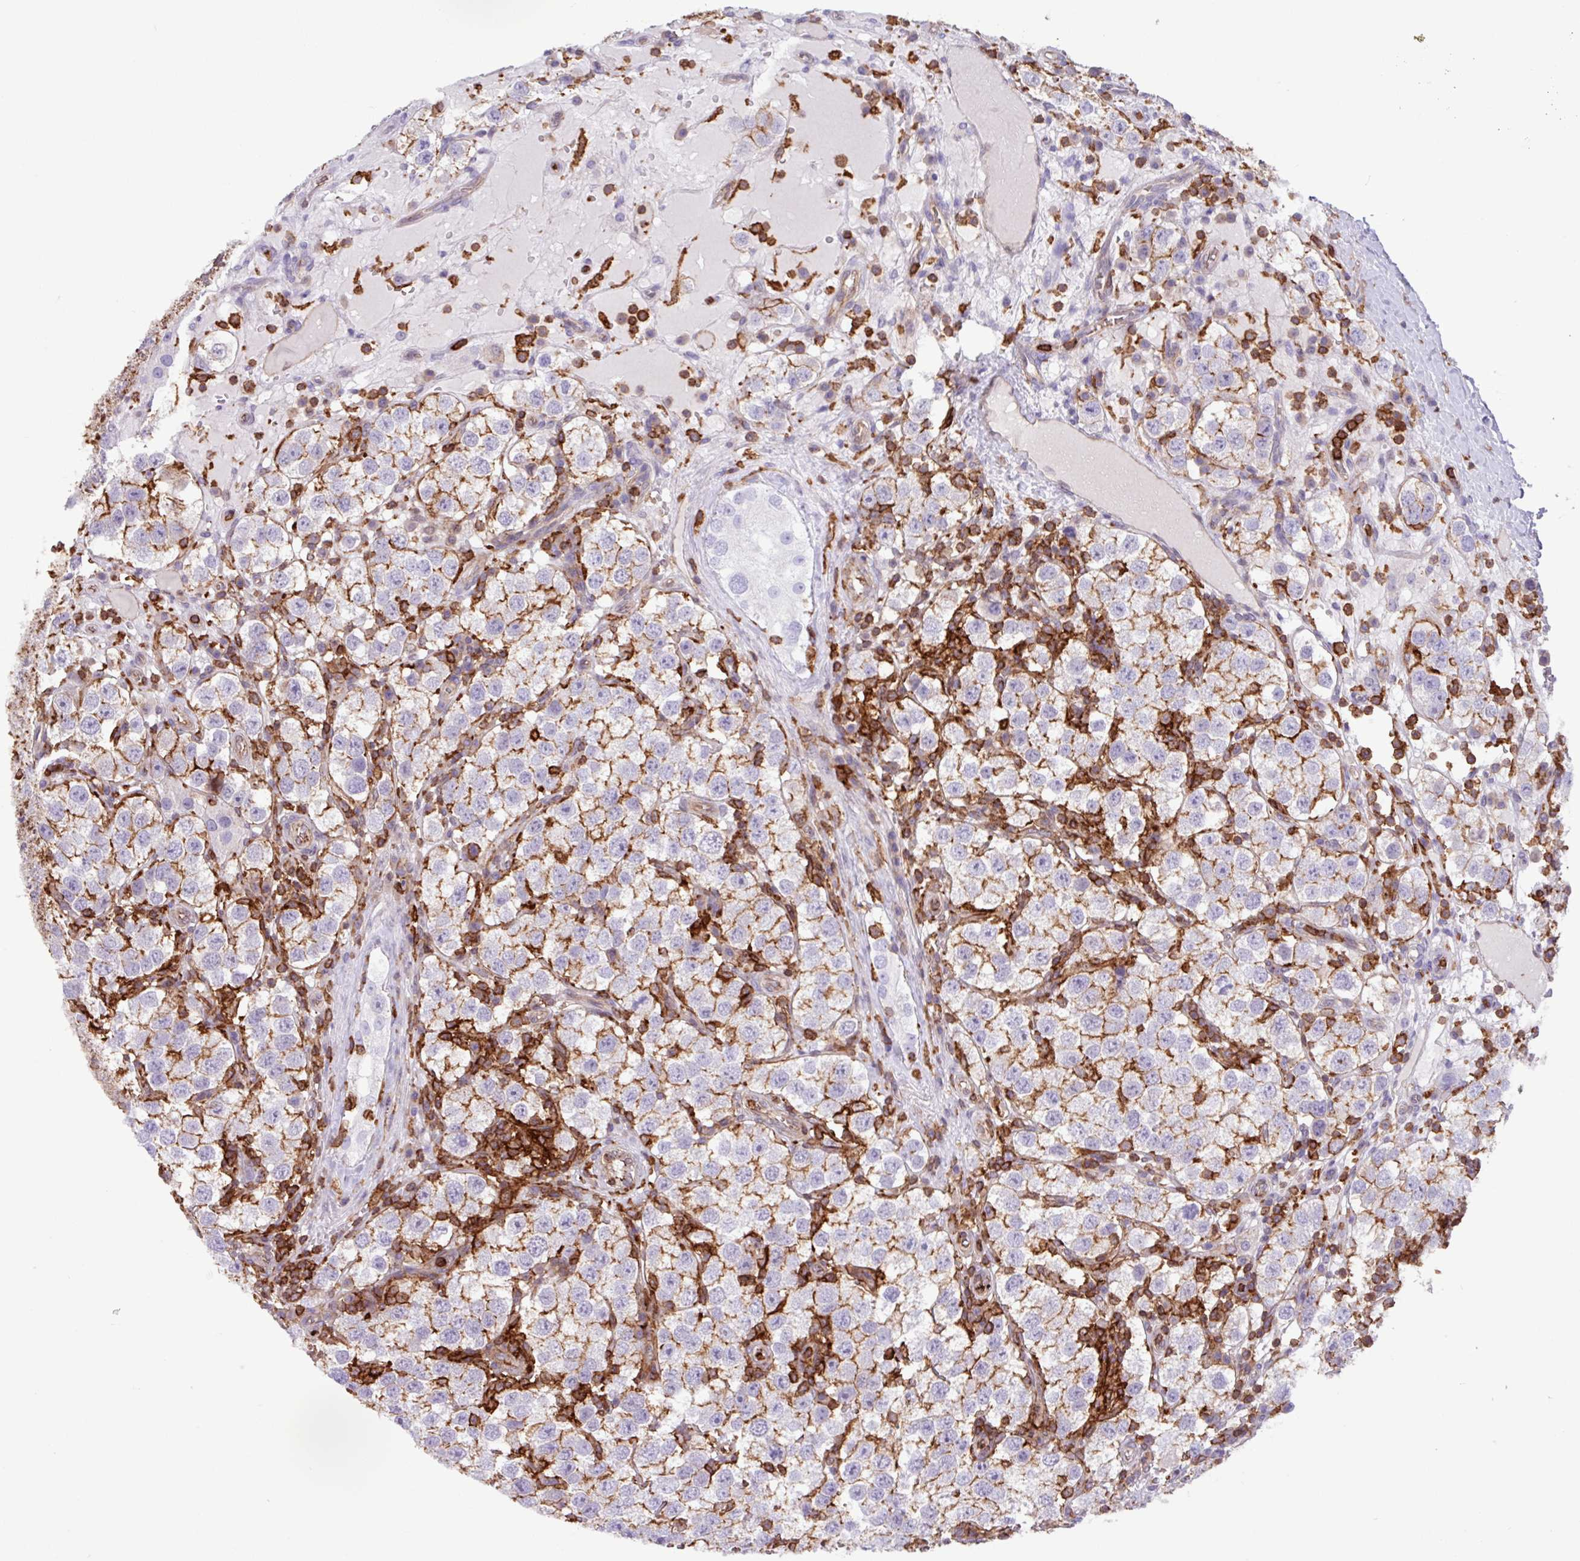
{"staining": {"intensity": "moderate", "quantity": "<25%", "location": "cytoplasmic/membranous"}, "tissue": "testis cancer", "cell_type": "Tumor cells", "image_type": "cancer", "snomed": [{"axis": "morphology", "description": "Seminoma, NOS"}, {"axis": "topography", "description": "Testis"}], "caption": "Tumor cells show moderate cytoplasmic/membranous staining in approximately <25% of cells in testis seminoma.", "gene": "PPP1R18", "patient": {"sex": "male", "age": 37}}